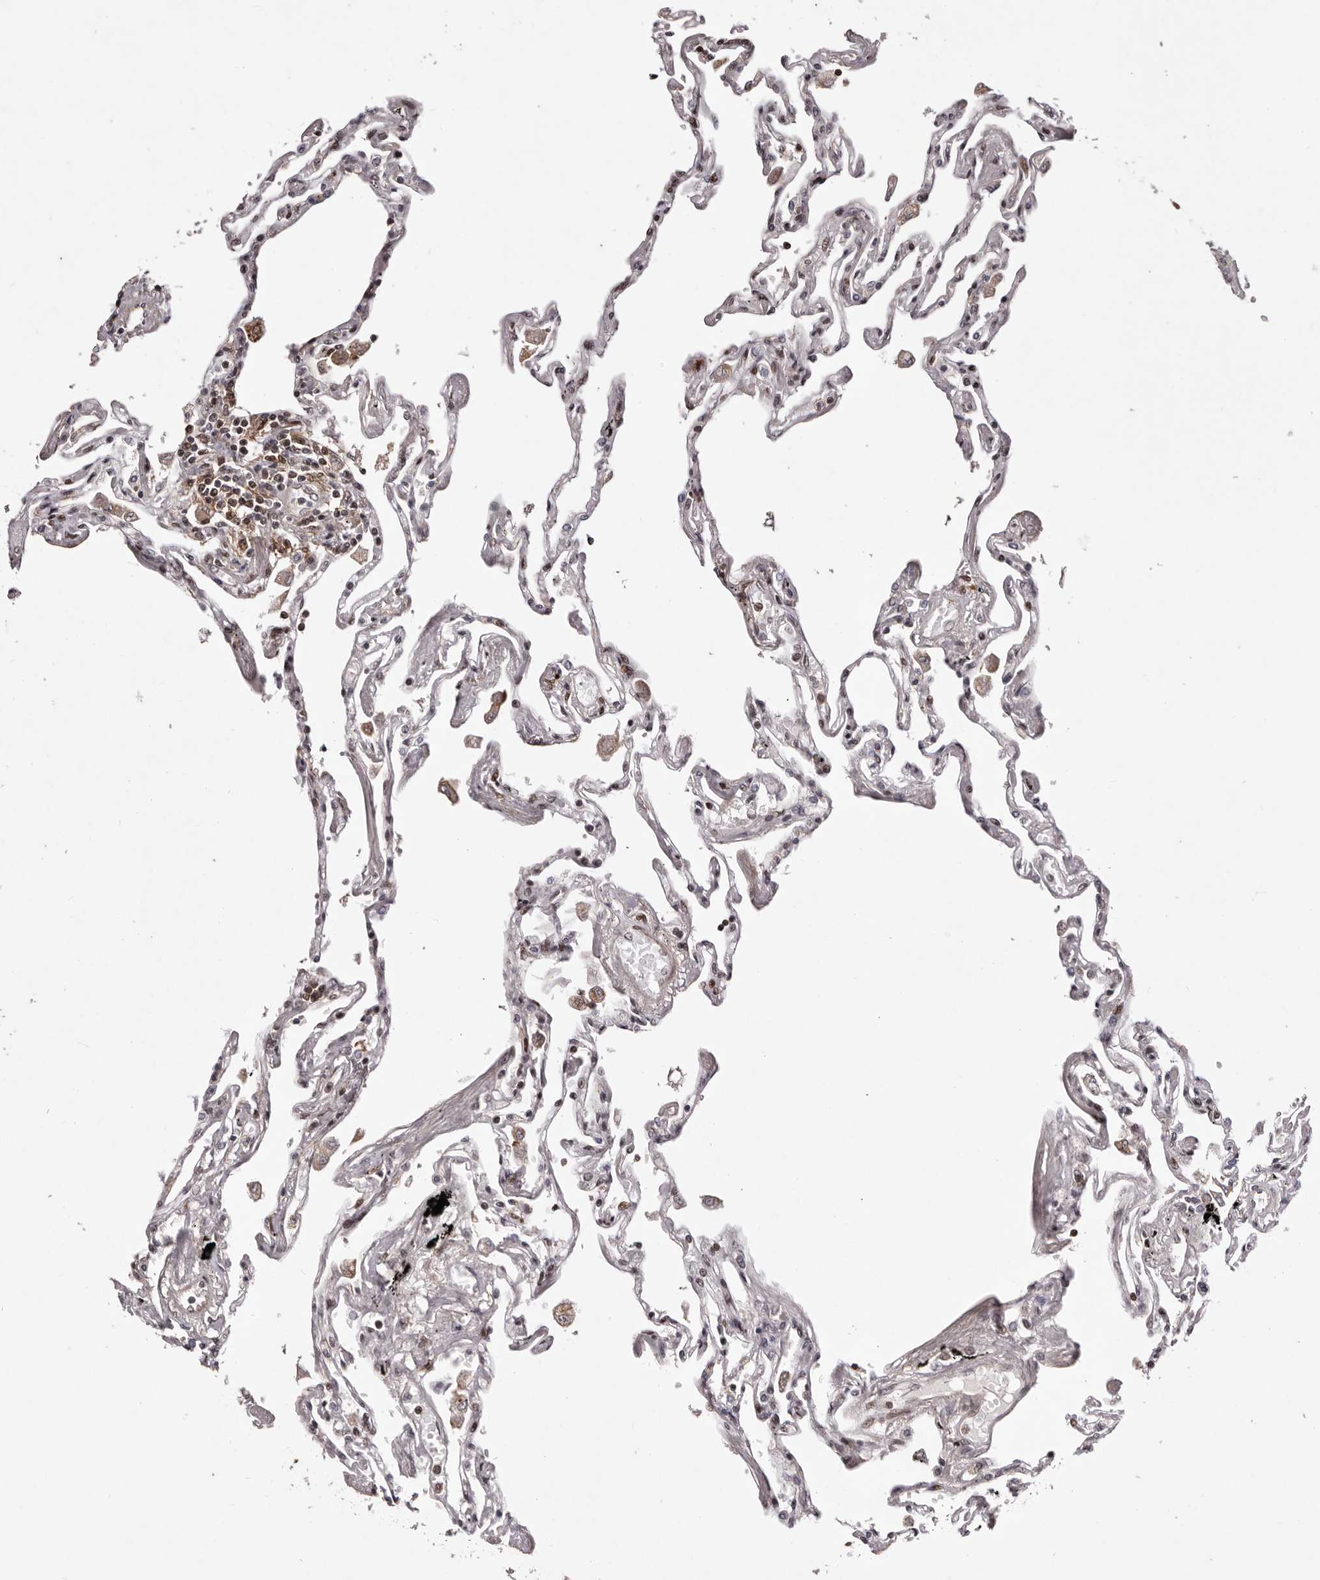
{"staining": {"intensity": "weak", "quantity": "<25%", "location": "cytoplasmic/membranous"}, "tissue": "lung", "cell_type": "Alveolar cells", "image_type": "normal", "snomed": [{"axis": "morphology", "description": "Normal tissue, NOS"}, {"axis": "topography", "description": "Lung"}], "caption": "Immunohistochemistry (IHC) of unremarkable lung shows no staining in alveolar cells. Brightfield microscopy of IHC stained with DAB (3,3'-diaminobenzidine) (brown) and hematoxylin (blue), captured at high magnification.", "gene": "FBXO5", "patient": {"sex": "female", "age": 67}}